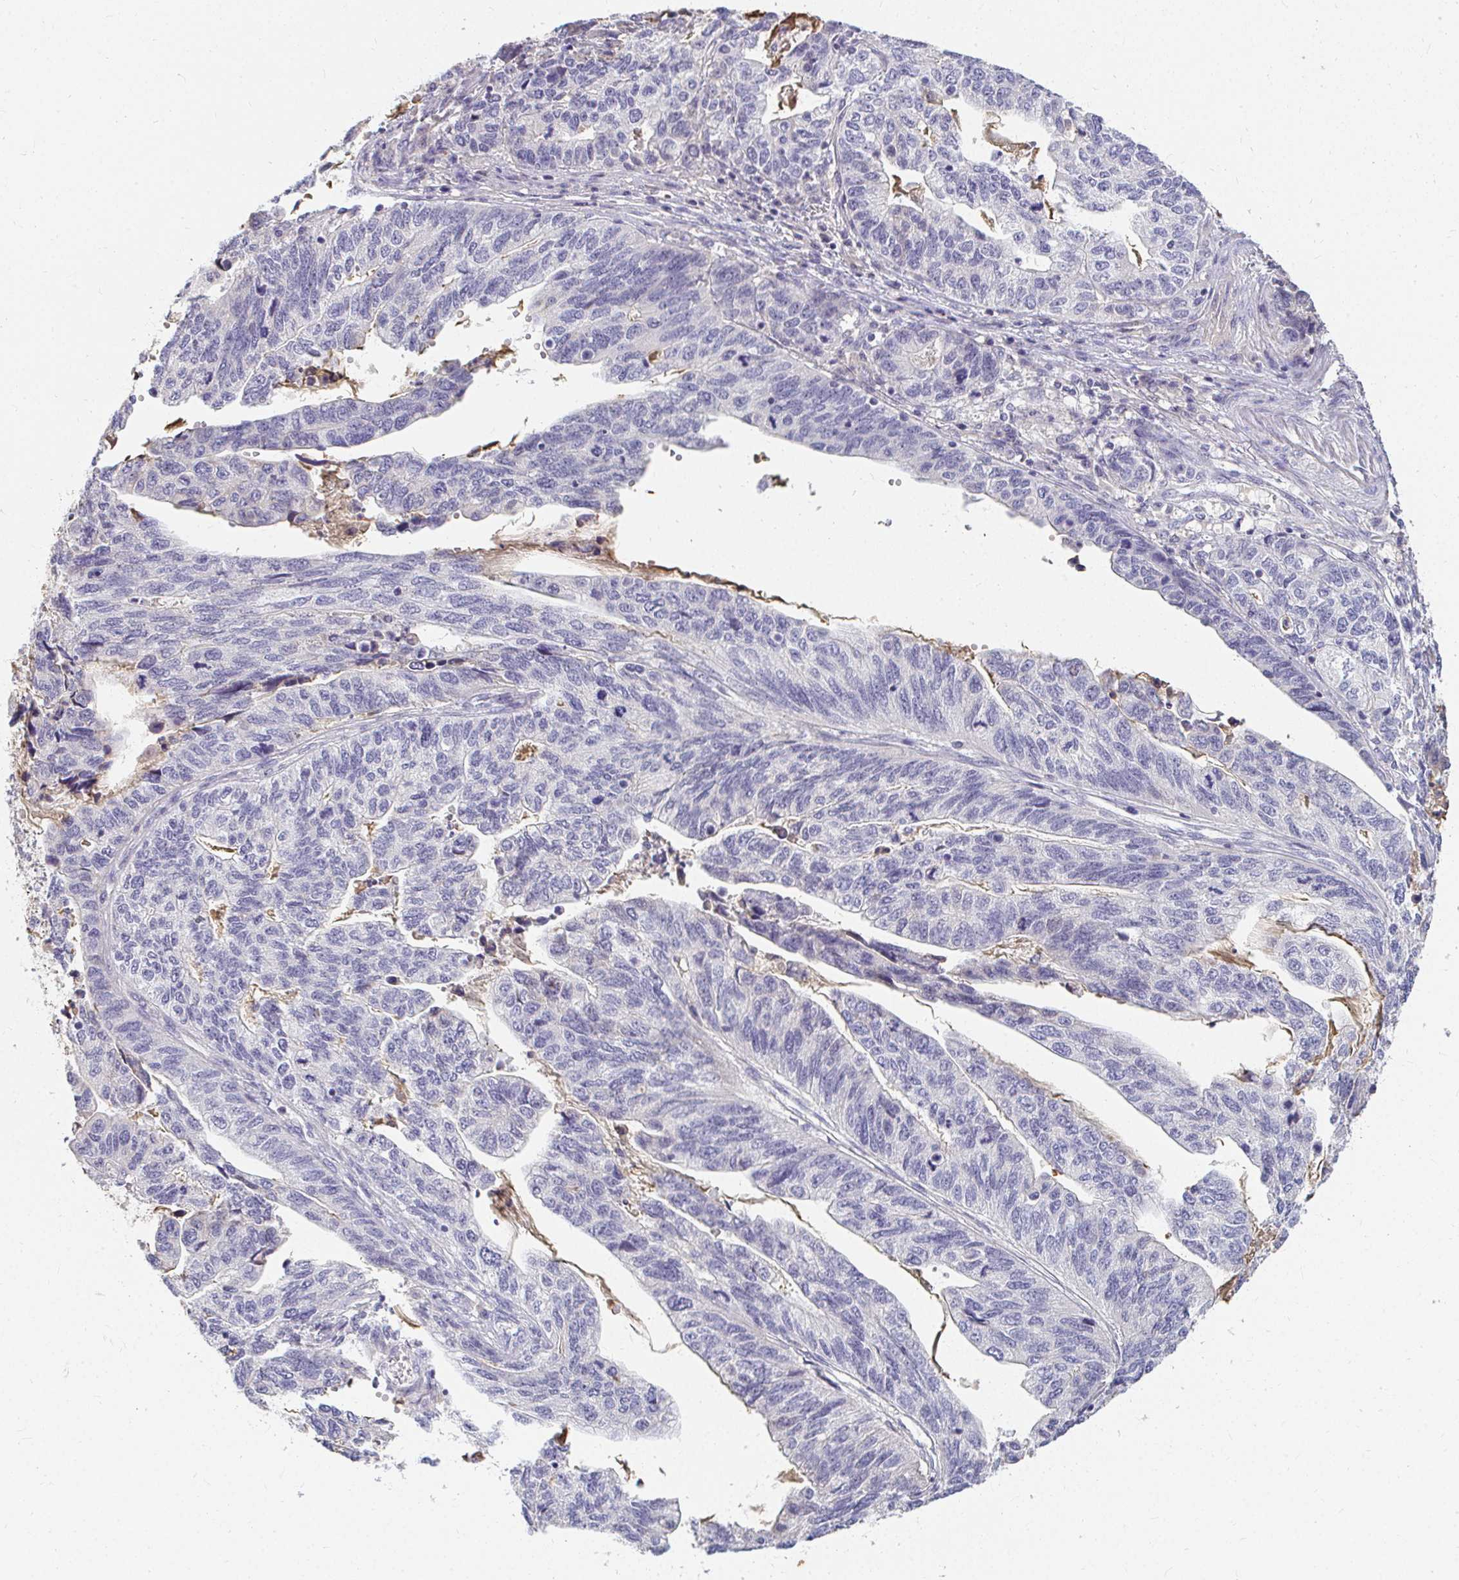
{"staining": {"intensity": "negative", "quantity": "none", "location": "none"}, "tissue": "stomach cancer", "cell_type": "Tumor cells", "image_type": "cancer", "snomed": [{"axis": "morphology", "description": "Adenocarcinoma, NOS"}, {"axis": "topography", "description": "Stomach, upper"}], "caption": "Photomicrograph shows no significant protein expression in tumor cells of stomach adenocarcinoma.", "gene": "LOXL4", "patient": {"sex": "female", "age": 67}}